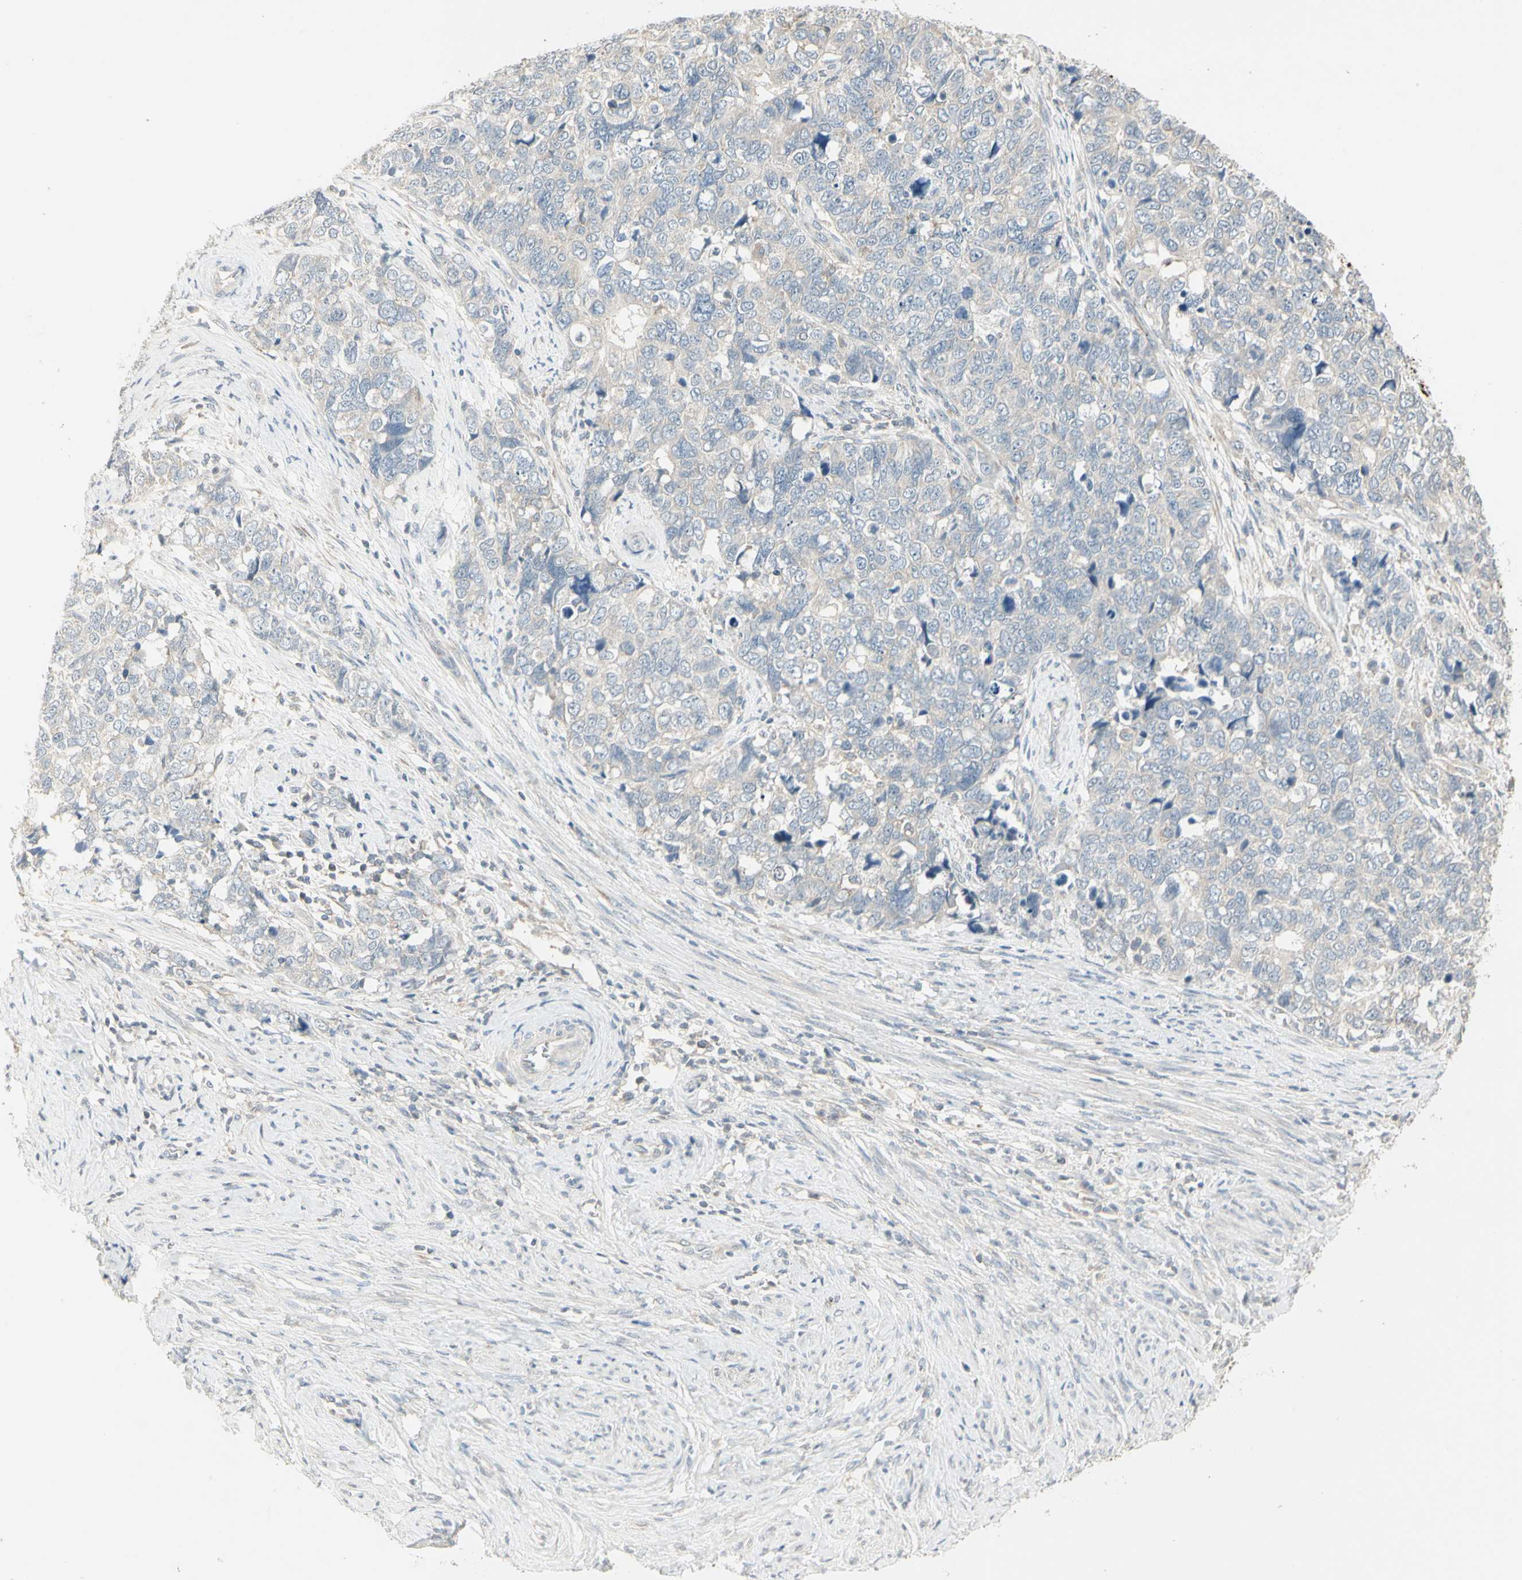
{"staining": {"intensity": "weak", "quantity": "<25%", "location": "cytoplasmic/membranous"}, "tissue": "cervical cancer", "cell_type": "Tumor cells", "image_type": "cancer", "snomed": [{"axis": "morphology", "description": "Squamous cell carcinoma, NOS"}, {"axis": "topography", "description": "Cervix"}], "caption": "DAB (3,3'-diaminobenzidine) immunohistochemical staining of human squamous cell carcinoma (cervical) reveals no significant positivity in tumor cells. (DAB (3,3'-diaminobenzidine) immunohistochemistry (IHC) visualized using brightfield microscopy, high magnification).", "gene": "ZFP36", "patient": {"sex": "female", "age": 63}}